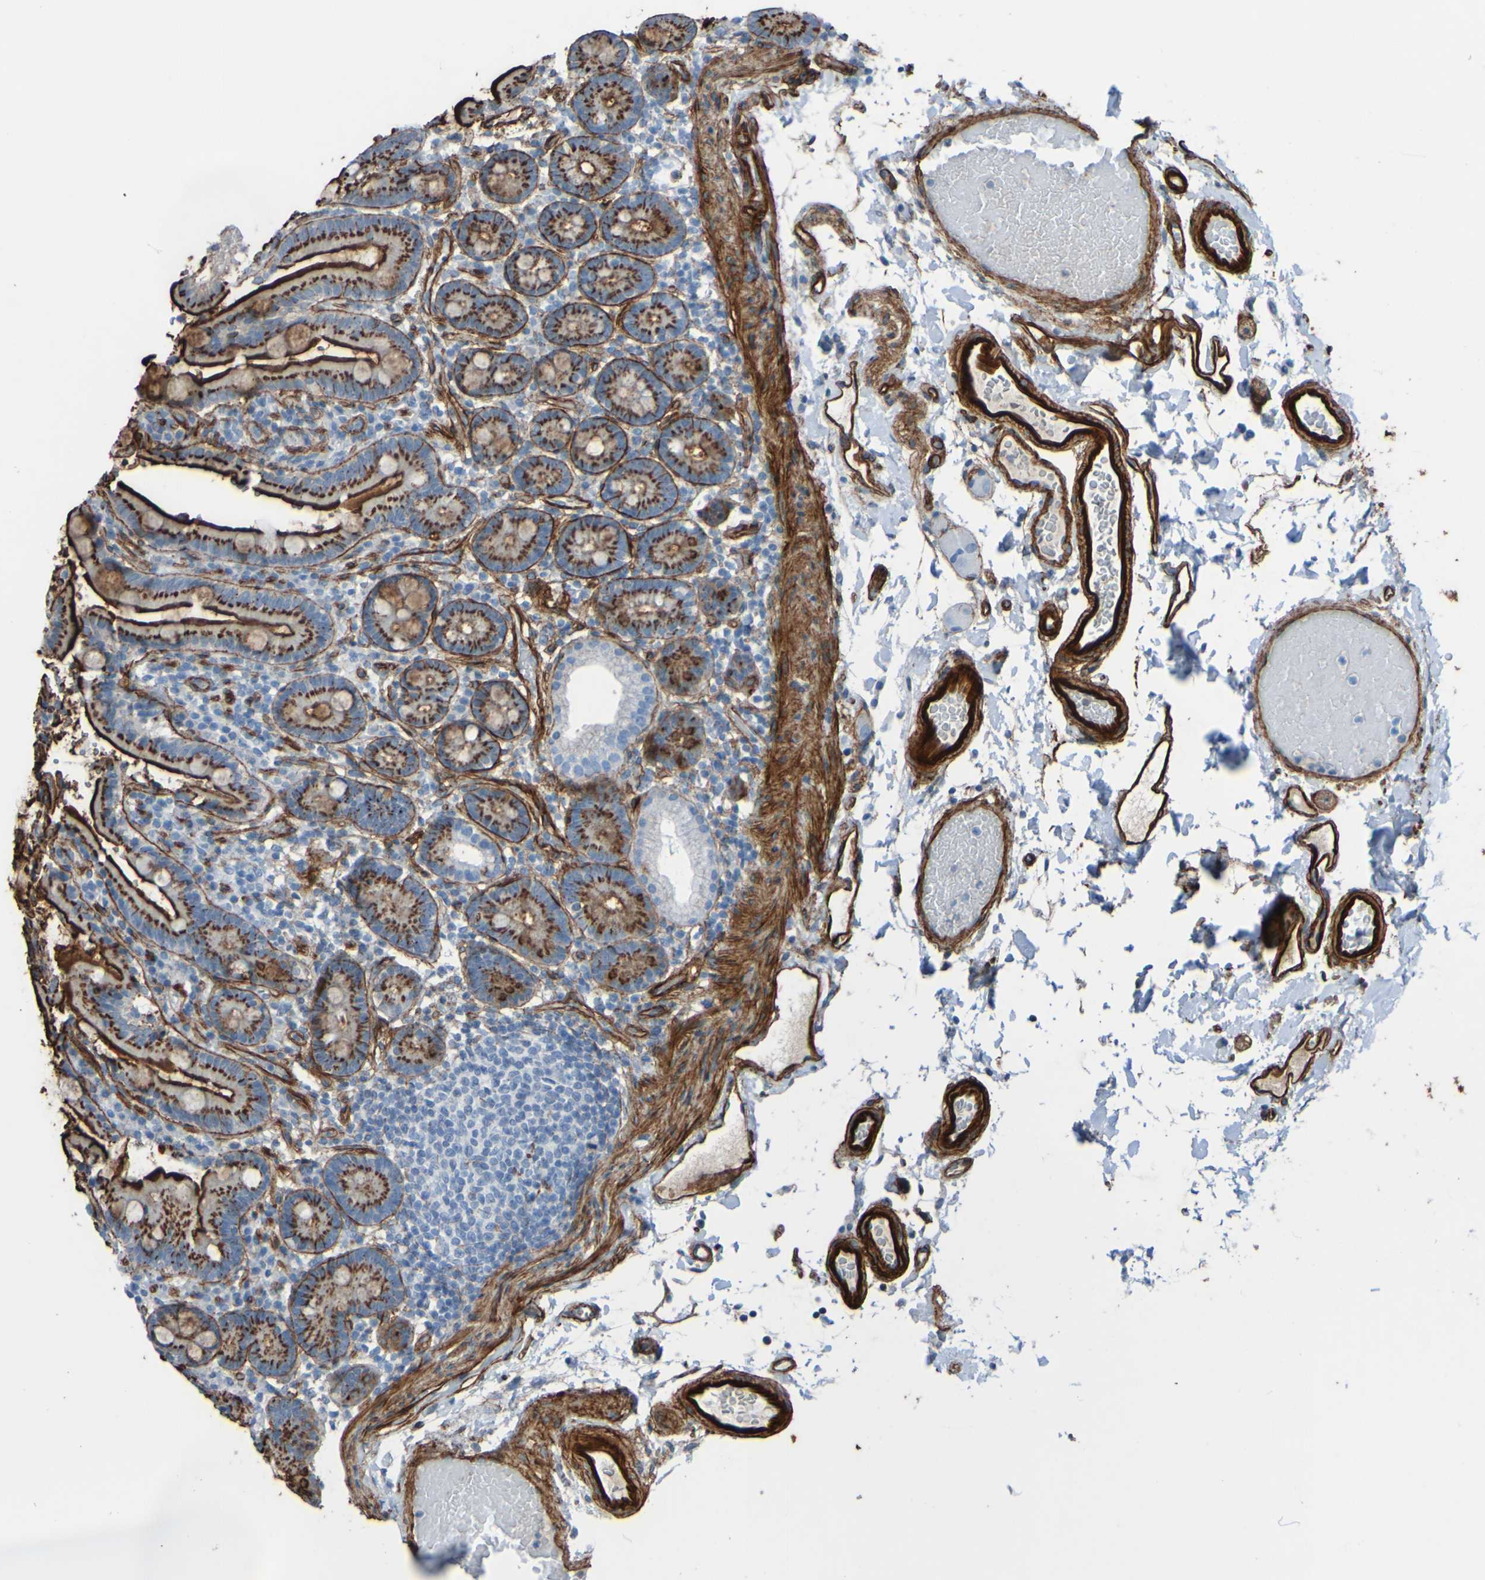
{"staining": {"intensity": "strong", "quantity": ">75%", "location": "cytoplasmic/membranous"}, "tissue": "duodenum", "cell_type": "Glandular cells", "image_type": "normal", "snomed": [{"axis": "morphology", "description": "Normal tissue, NOS"}, {"axis": "topography", "description": "Small intestine, NOS"}], "caption": "Benign duodenum exhibits strong cytoplasmic/membranous positivity in about >75% of glandular cells, visualized by immunohistochemistry. The staining was performed using DAB, with brown indicating positive protein expression. Nuclei are stained blue with hematoxylin.", "gene": "COL4A2", "patient": {"sex": "female", "age": 71}}